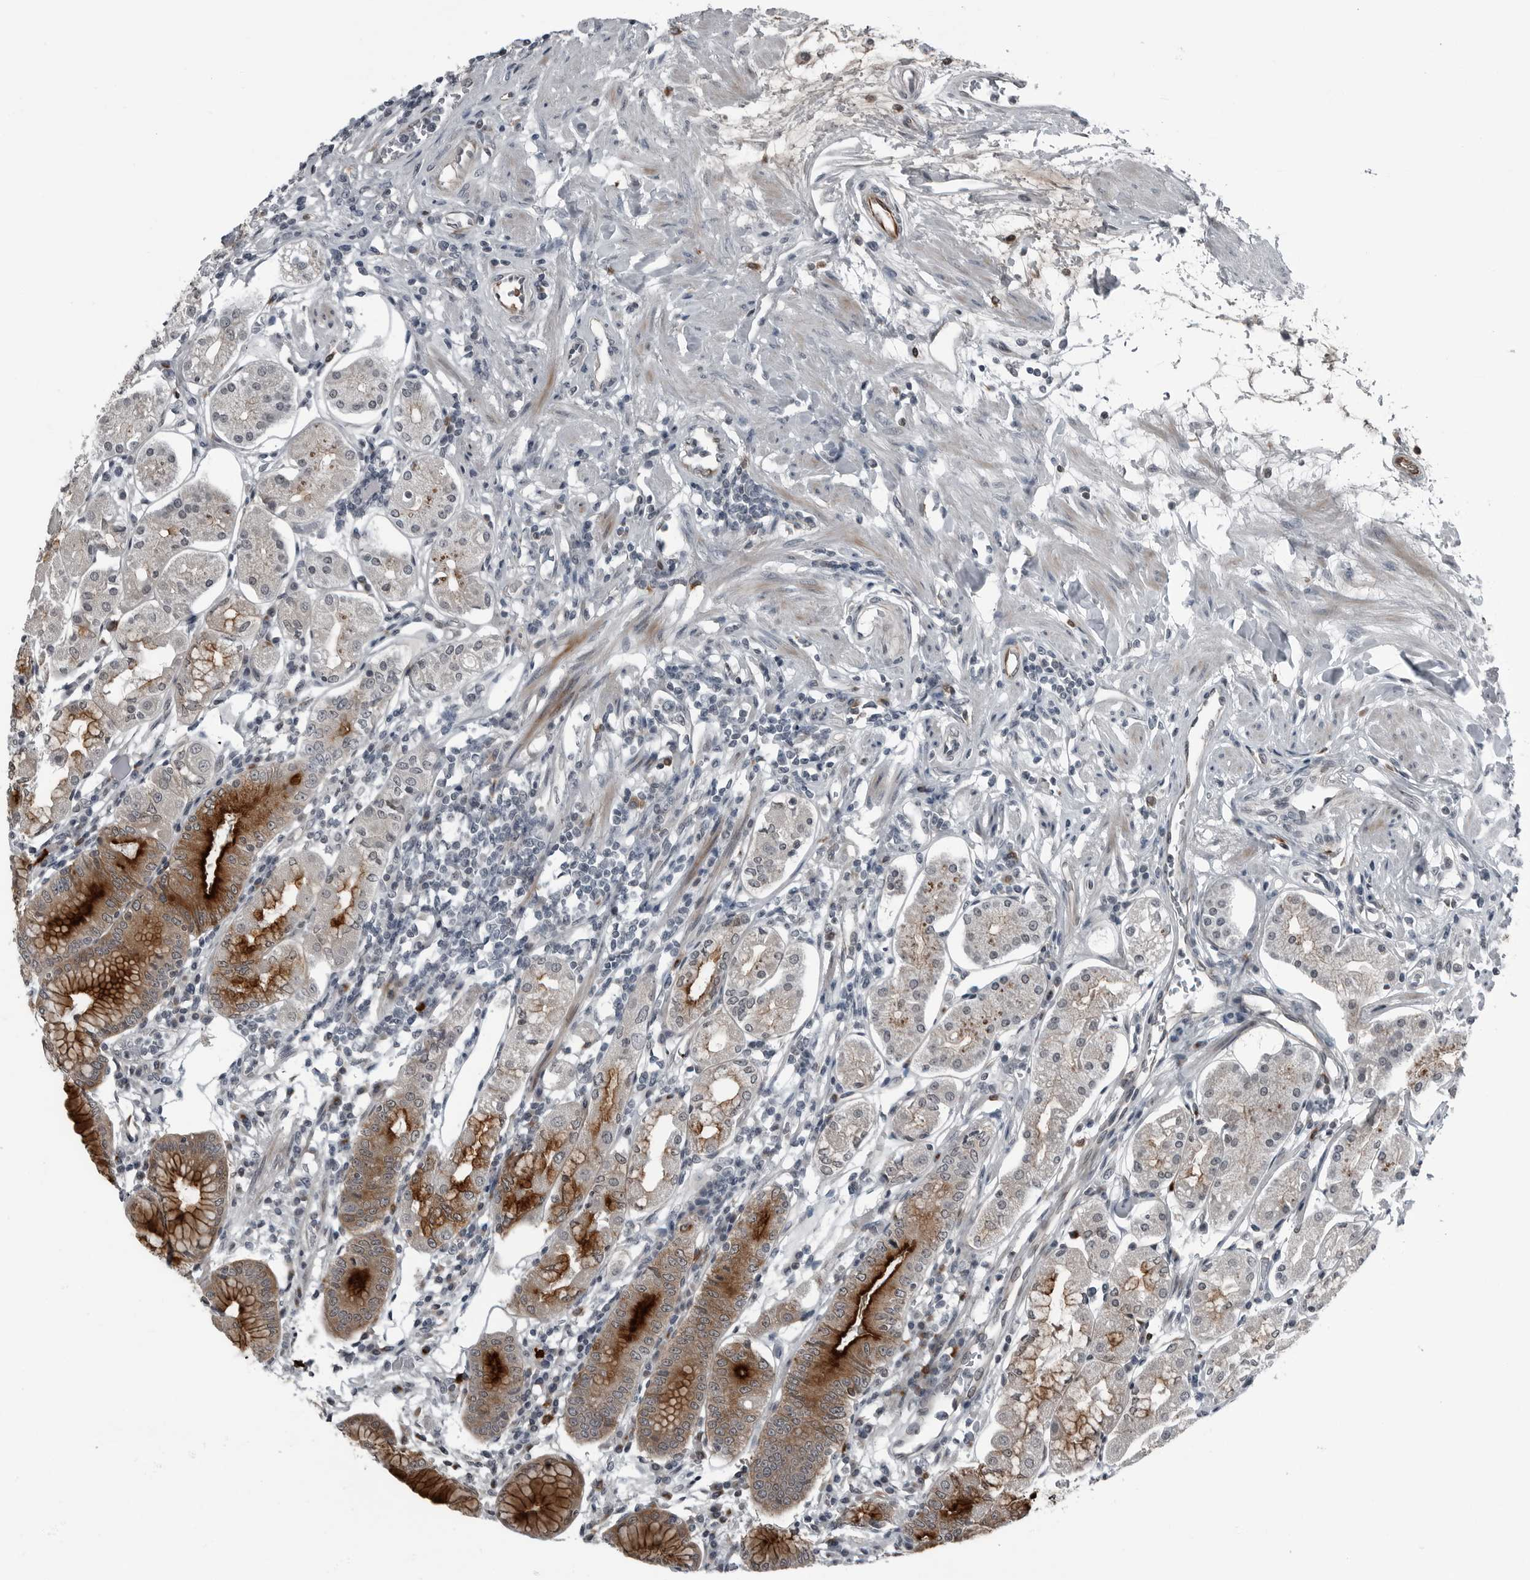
{"staining": {"intensity": "strong", "quantity": "25%-75%", "location": "cytoplasmic/membranous"}, "tissue": "stomach", "cell_type": "Glandular cells", "image_type": "normal", "snomed": [{"axis": "morphology", "description": "Normal tissue, NOS"}, {"axis": "topography", "description": "Stomach"}, {"axis": "topography", "description": "Stomach, lower"}], "caption": "IHC of benign human stomach shows high levels of strong cytoplasmic/membranous positivity in approximately 25%-75% of glandular cells.", "gene": "GAK", "patient": {"sex": "female", "age": 56}}